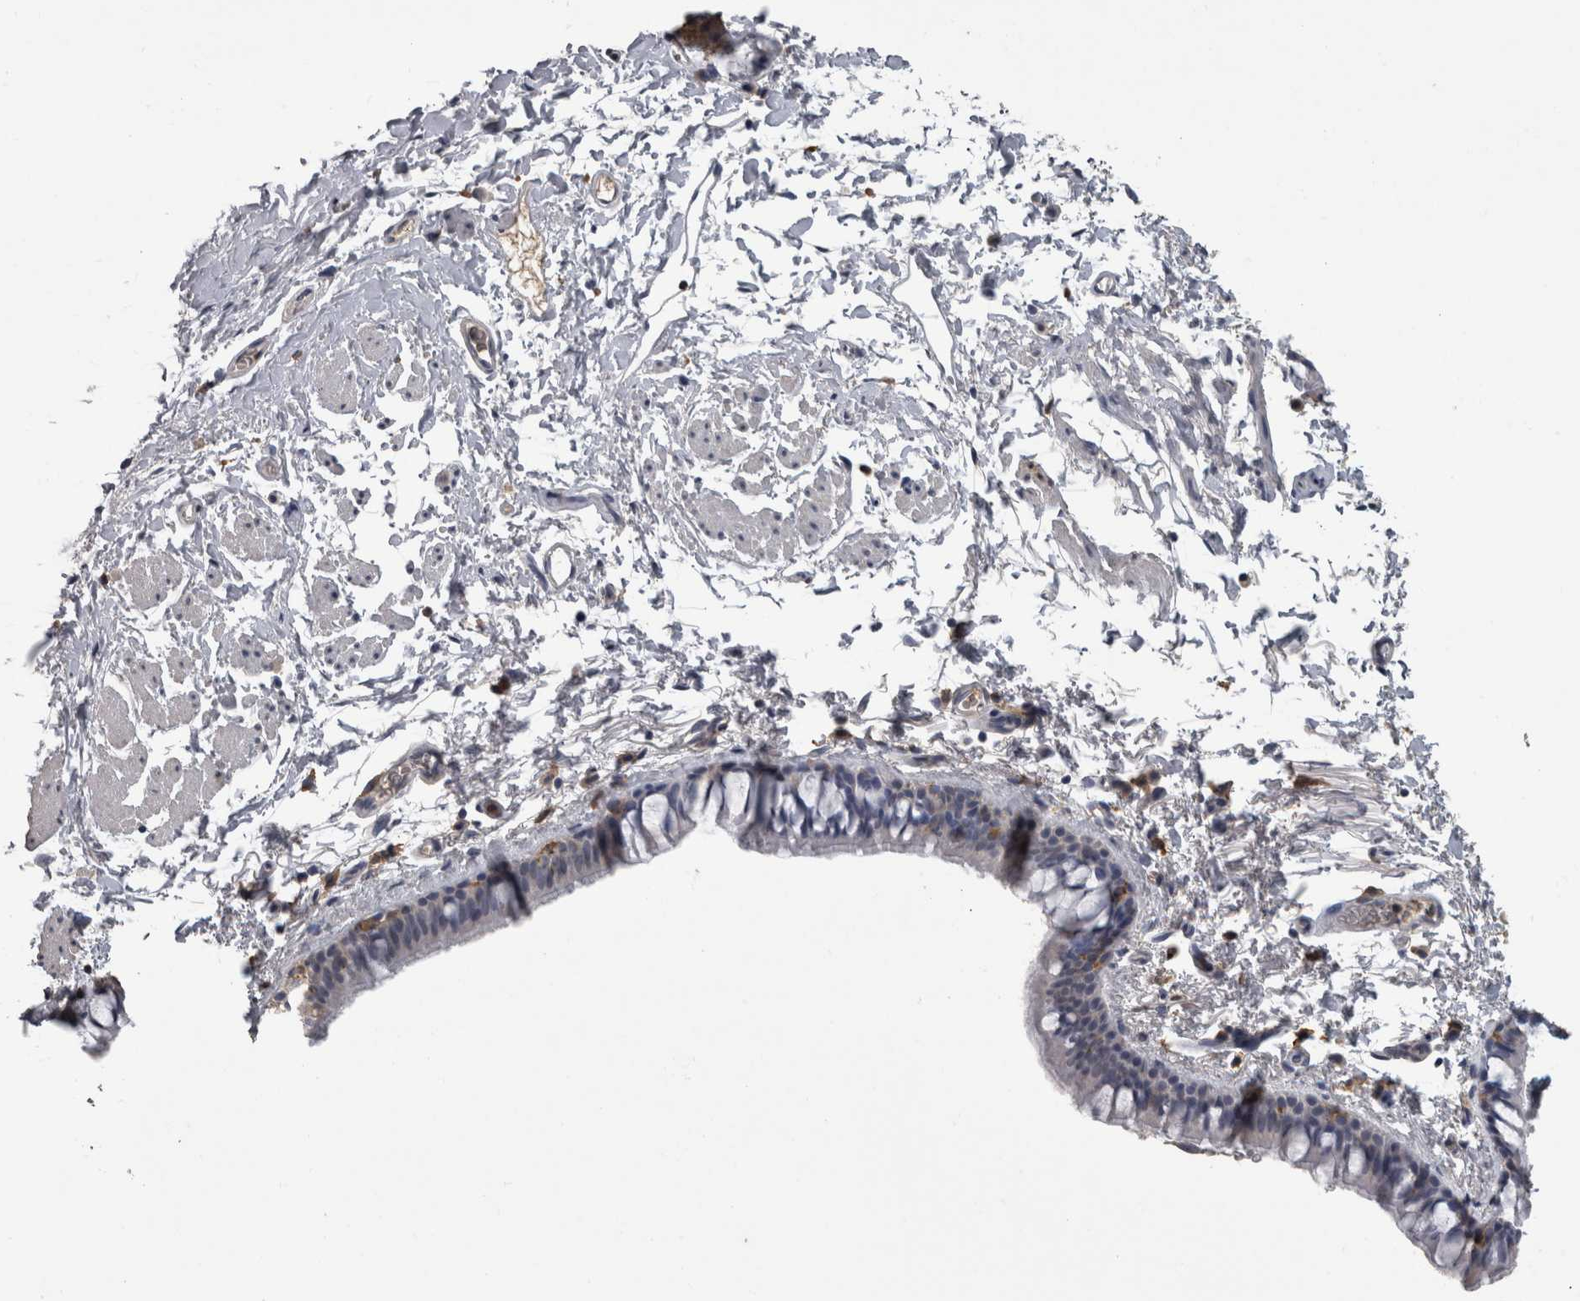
{"staining": {"intensity": "negative", "quantity": "none", "location": "none"}, "tissue": "bronchus", "cell_type": "Respiratory epithelial cells", "image_type": "normal", "snomed": [{"axis": "morphology", "description": "Normal tissue, NOS"}, {"axis": "topography", "description": "Cartilage tissue"}, {"axis": "topography", "description": "Bronchus"}, {"axis": "topography", "description": "Lung"}], "caption": "A high-resolution image shows immunohistochemistry (IHC) staining of benign bronchus, which displays no significant staining in respiratory epithelial cells. (DAB immunohistochemistry (IHC) with hematoxylin counter stain).", "gene": "PIK3AP1", "patient": {"sex": "male", "age": 64}}